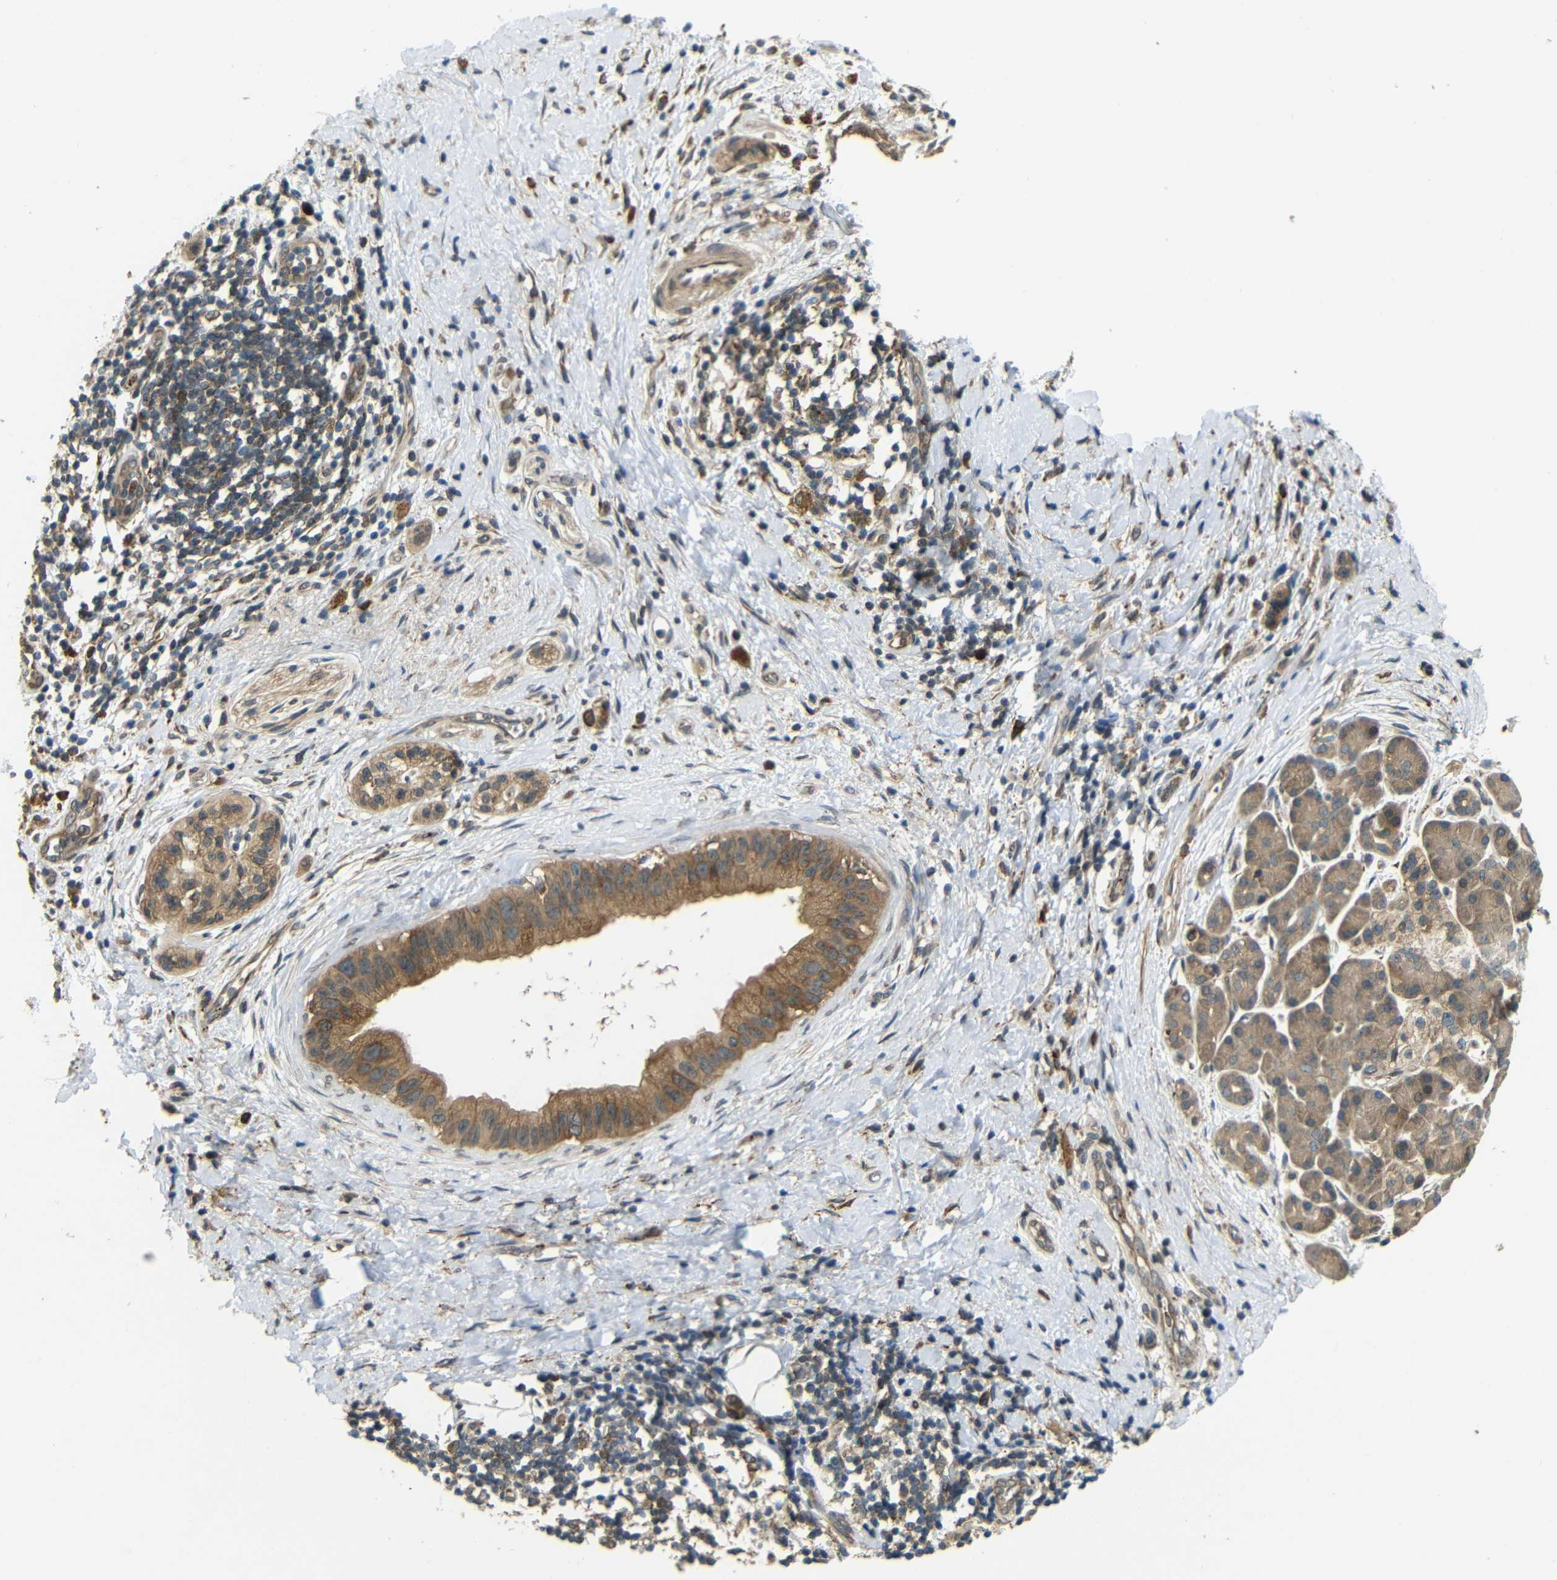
{"staining": {"intensity": "moderate", "quantity": ">75%", "location": "cytoplasmic/membranous"}, "tissue": "pancreatic cancer", "cell_type": "Tumor cells", "image_type": "cancer", "snomed": [{"axis": "morphology", "description": "Adenocarcinoma, NOS"}, {"axis": "topography", "description": "Pancreas"}], "caption": "The image displays immunohistochemical staining of pancreatic cancer. There is moderate cytoplasmic/membranous staining is appreciated in approximately >75% of tumor cells. Using DAB (brown) and hematoxylin (blue) stains, captured at high magnification using brightfield microscopy.", "gene": "EPHB2", "patient": {"sex": "male", "age": 55}}